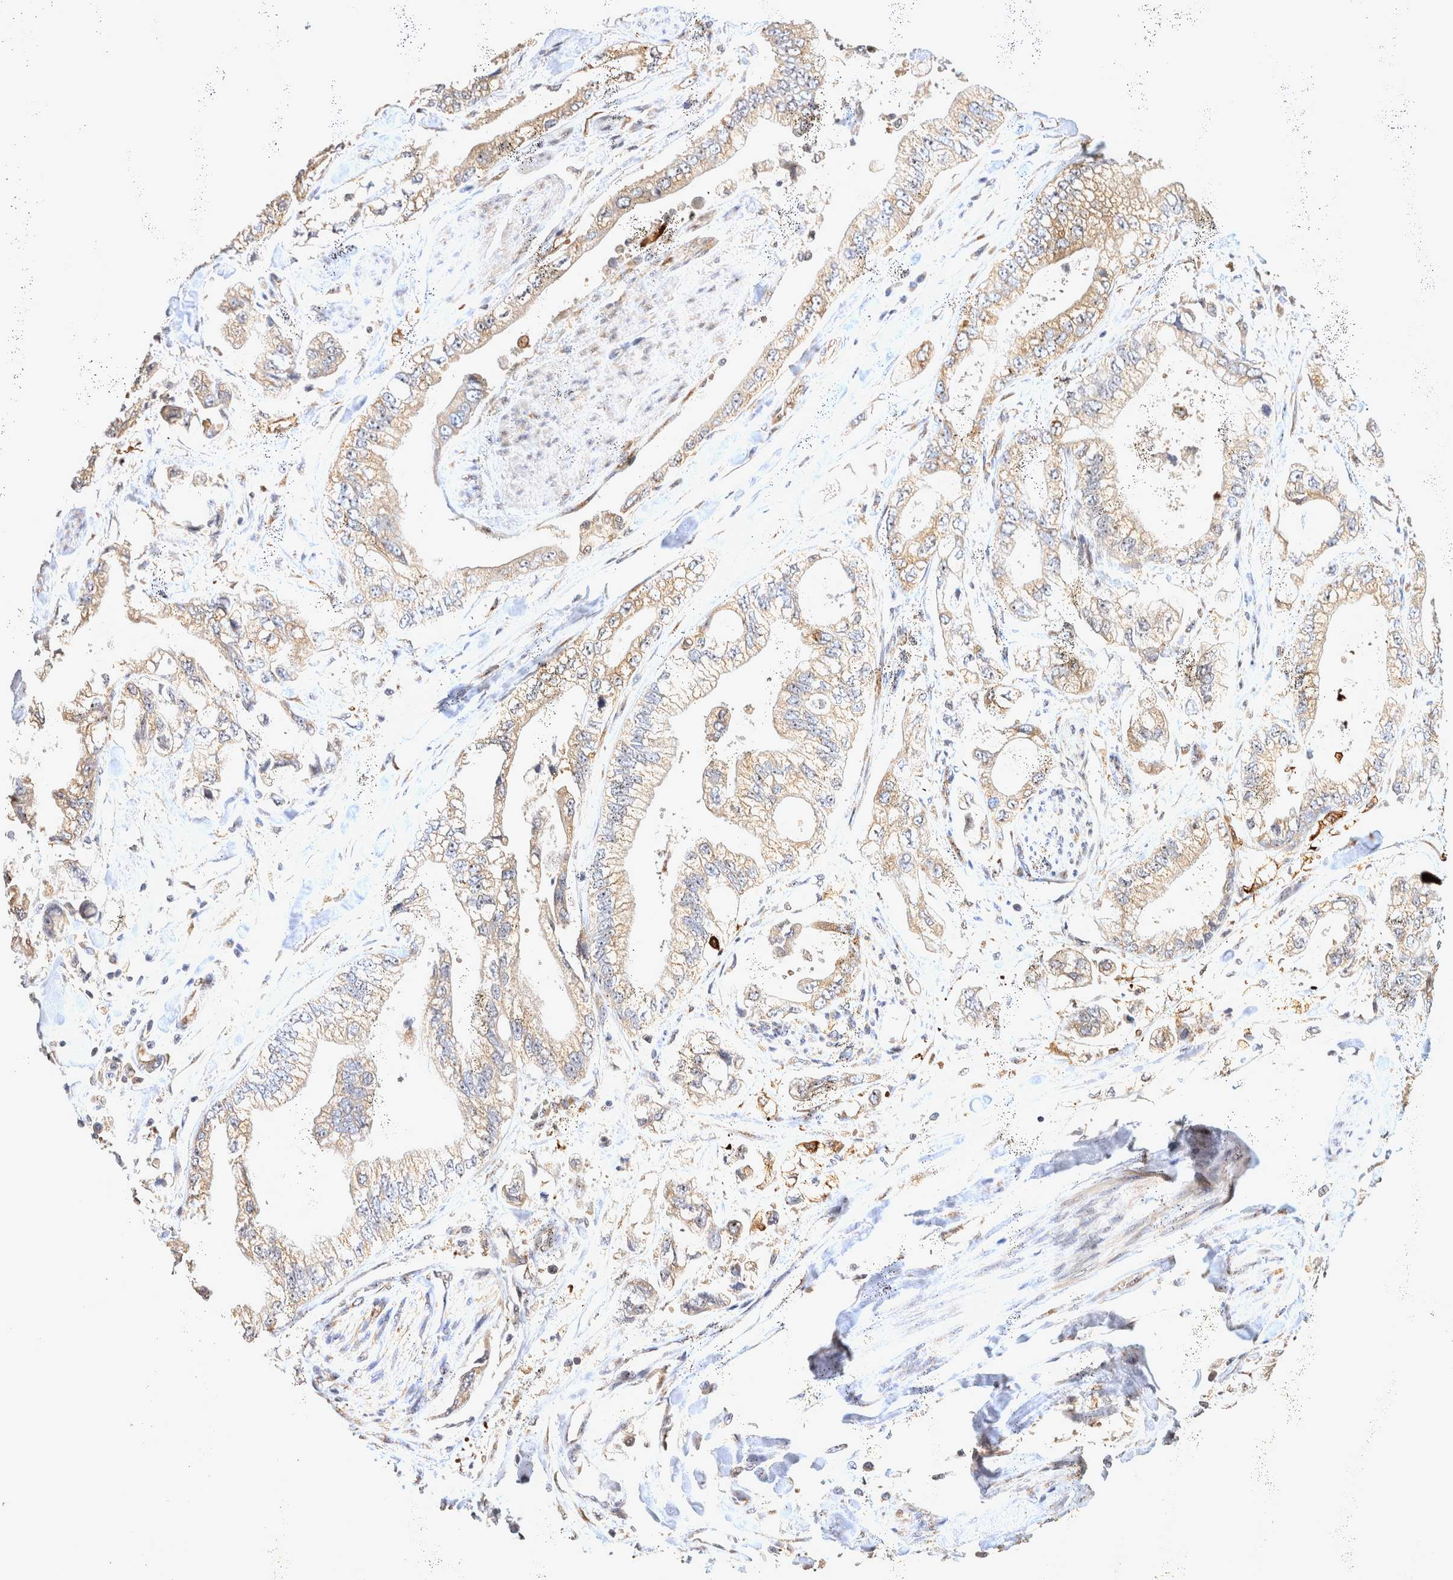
{"staining": {"intensity": "weak", "quantity": "25%-75%", "location": "cytoplasmic/membranous"}, "tissue": "stomach cancer", "cell_type": "Tumor cells", "image_type": "cancer", "snomed": [{"axis": "morphology", "description": "Normal tissue, NOS"}, {"axis": "morphology", "description": "Adenocarcinoma, NOS"}, {"axis": "topography", "description": "Stomach"}], "caption": "Tumor cells demonstrate weak cytoplasmic/membranous expression in about 25%-75% of cells in stomach adenocarcinoma.", "gene": "ATXN2", "patient": {"sex": "male", "age": 62}}